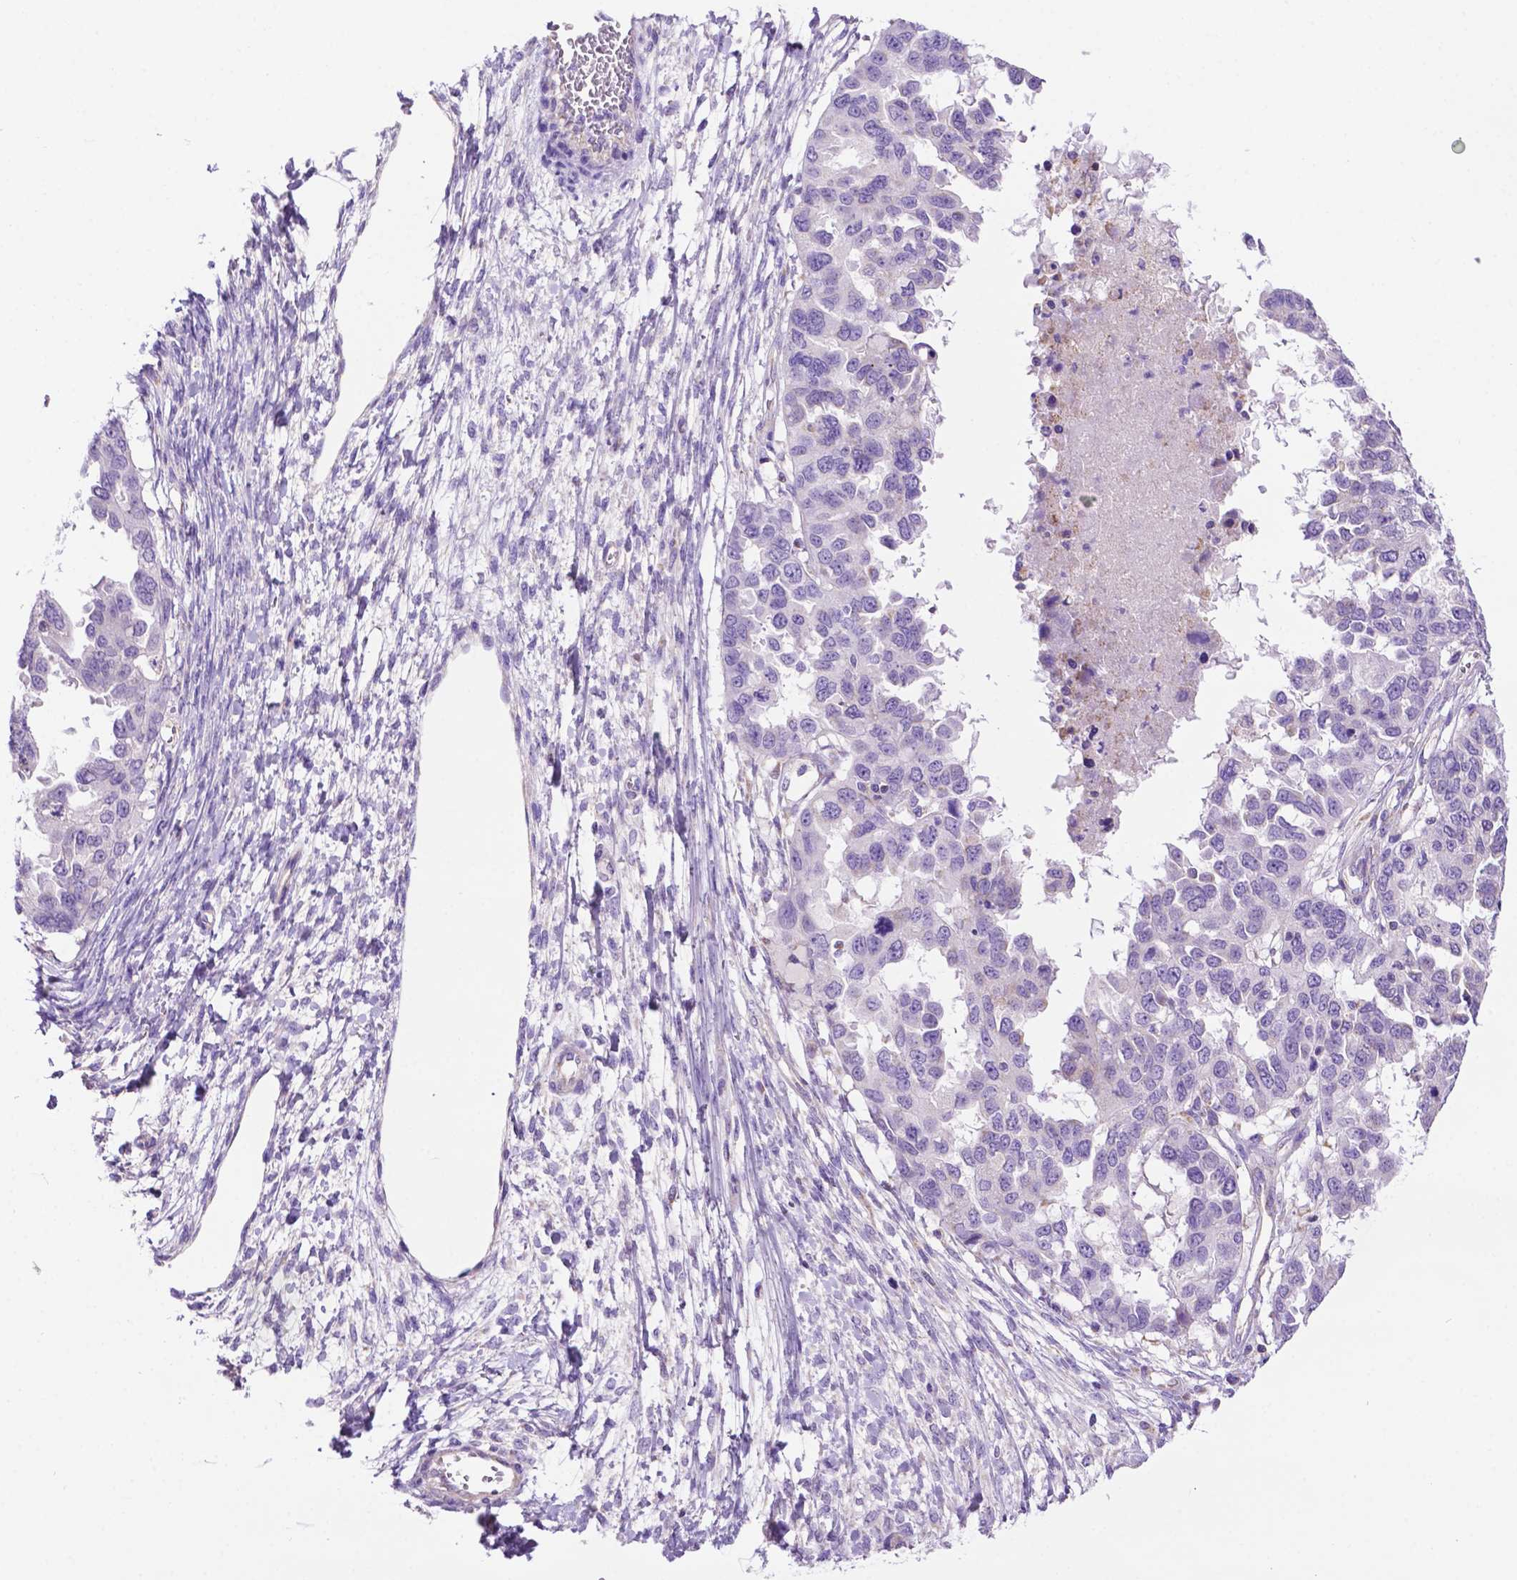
{"staining": {"intensity": "negative", "quantity": "none", "location": "none"}, "tissue": "ovarian cancer", "cell_type": "Tumor cells", "image_type": "cancer", "snomed": [{"axis": "morphology", "description": "Cystadenocarcinoma, serous, NOS"}, {"axis": "topography", "description": "Ovary"}], "caption": "IHC photomicrograph of human serous cystadenocarcinoma (ovarian) stained for a protein (brown), which reveals no positivity in tumor cells.", "gene": "PHYHIP", "patient": {"sex": "female", "age": 53}}